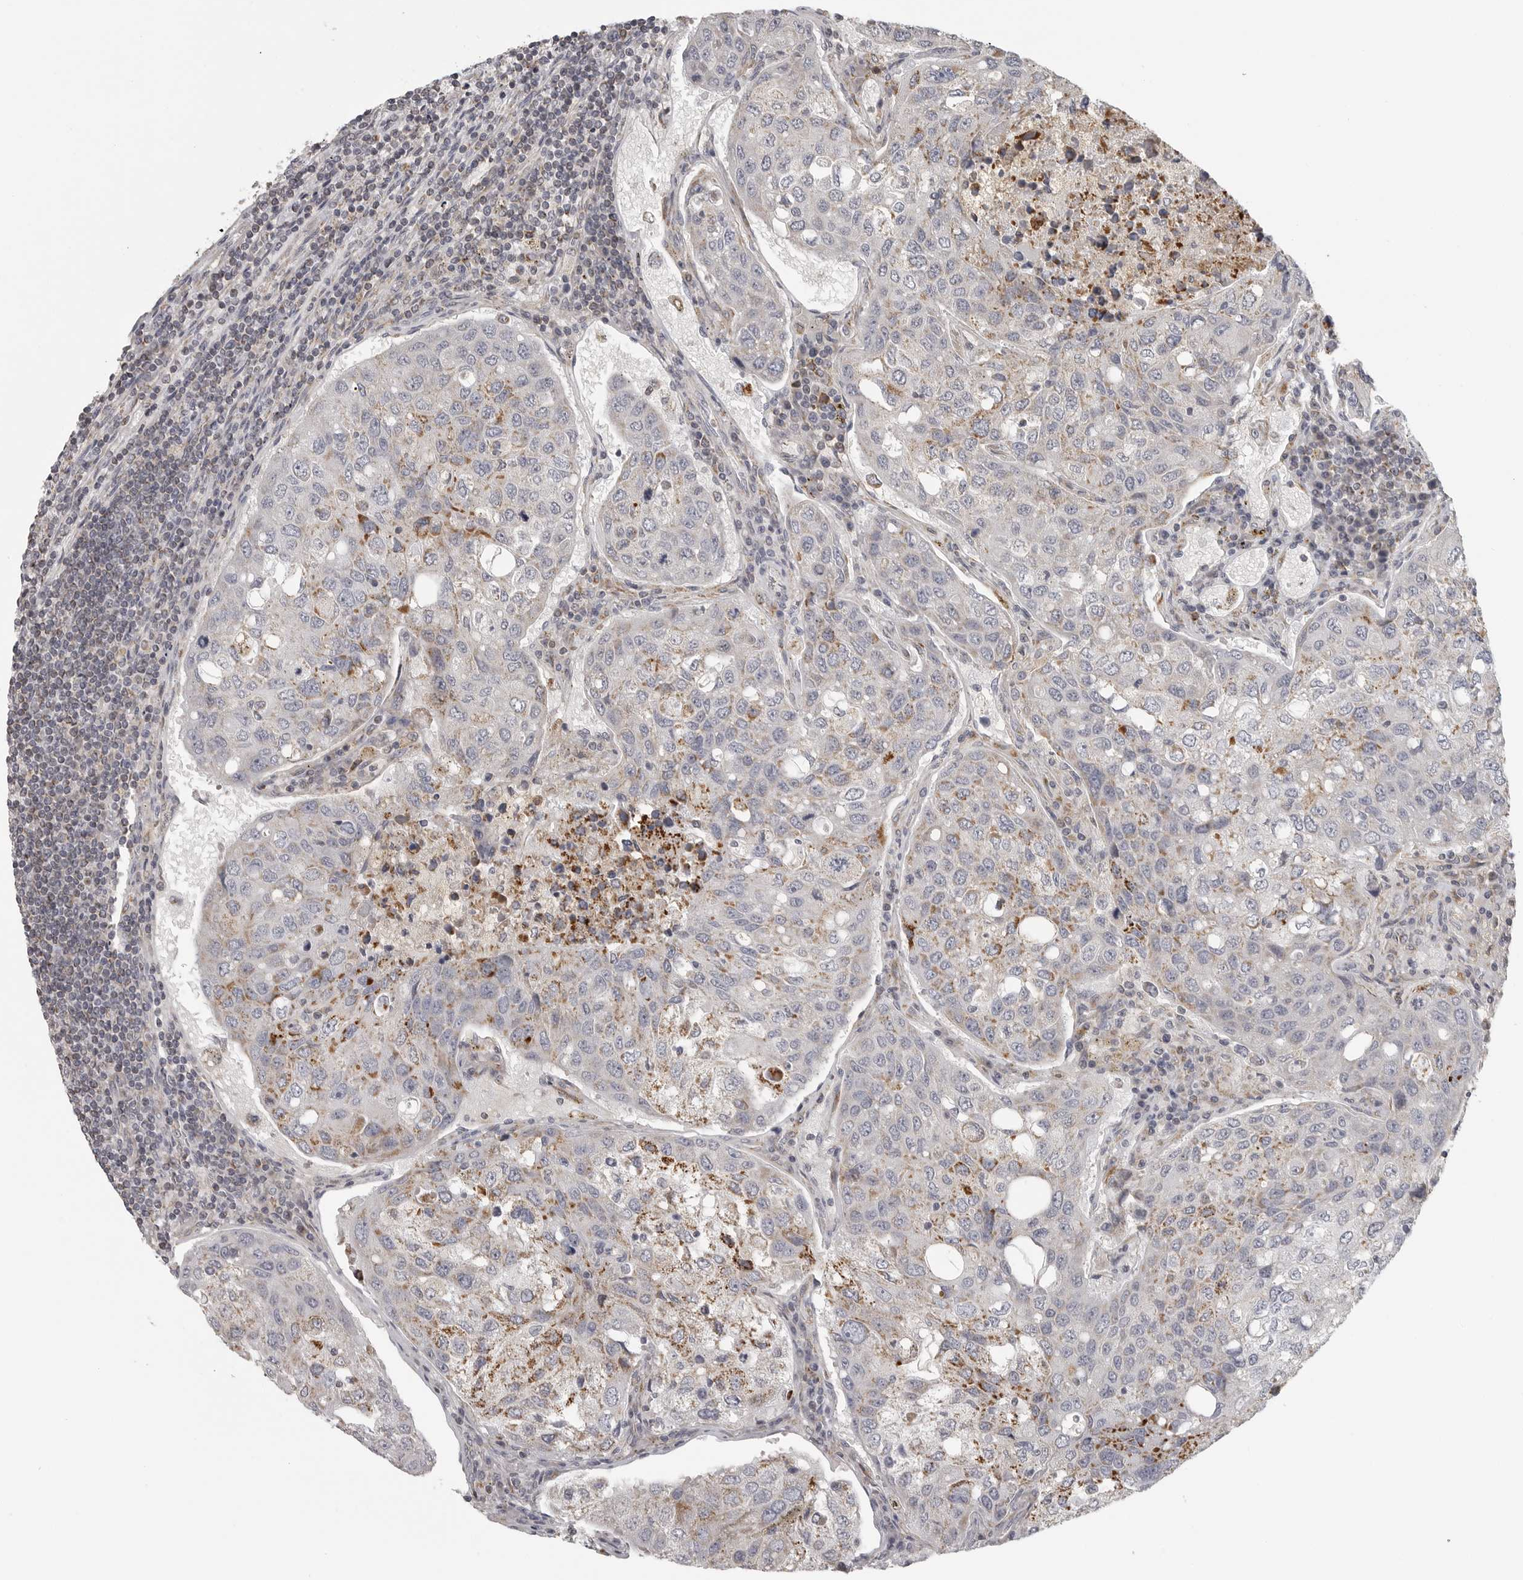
{"staining": {"intensity": "moderate", "quantity": "<25%", "location": "cytoplasmic/membranous"}, "tissue": "urothelial cancer", "cell_type": "Tumor cells", "image_type": "cancer", "snomed": [{"axis": "morphology", "description": "Urothelial carcinoma, High grade"}, {"axis": "topography", "description": "Lymph node"}, {"axis": "topography", "description": "Urinary bladder"}], "caption": "High-grade urothelial carcinoma was stained to show a protein in brown. There is low levels of moderate cytoplasmic/membranous staining in approximately <25% of tumor cells.", "gene": "RXFP3", "patient": {"sex": "male", "age": 51}}